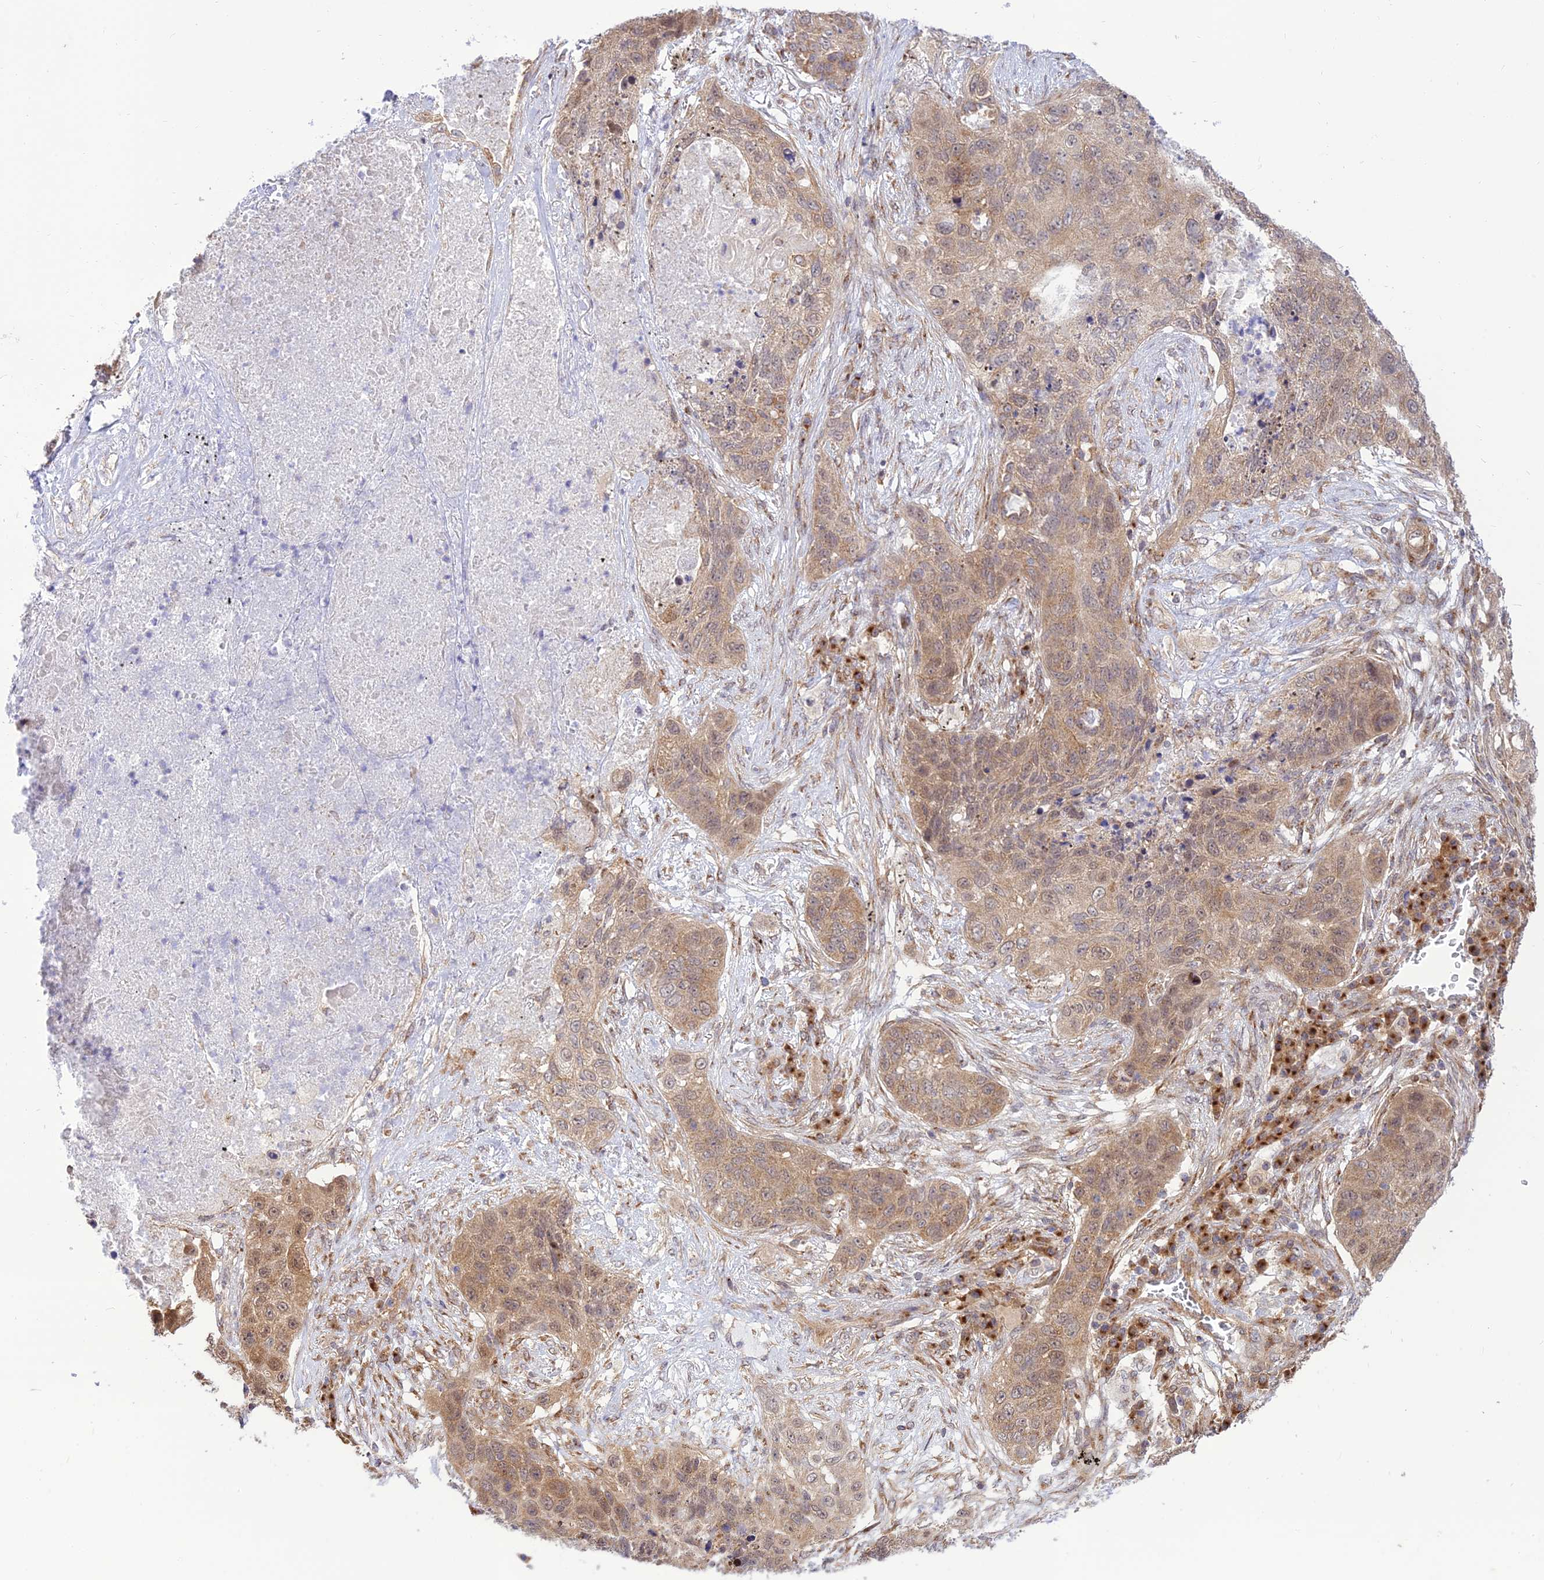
{"staining": {"intensity": "weak", "quantity": ">75%", "location": "cytoplasmic/membranous"}, "tissue": "lung cancer", "cell_type": "Tumor cells", "image_type": "cancer", "snomed": [{"axis": "morphology", "description": "Squamous cell carcinoma, NOS"}, {"axis": "topography", "description": "Lung"}], "caption": "This micrograph shows lung cancer stained with immunohistochemistry to label a protein in brown. The cytoplasmic/membranous of tumor cells show weak positivity for the protein. Nuclei are counter-stained blue.", "gene": "GOLGA3", "patient": {"sex": "female", "age": 63}}